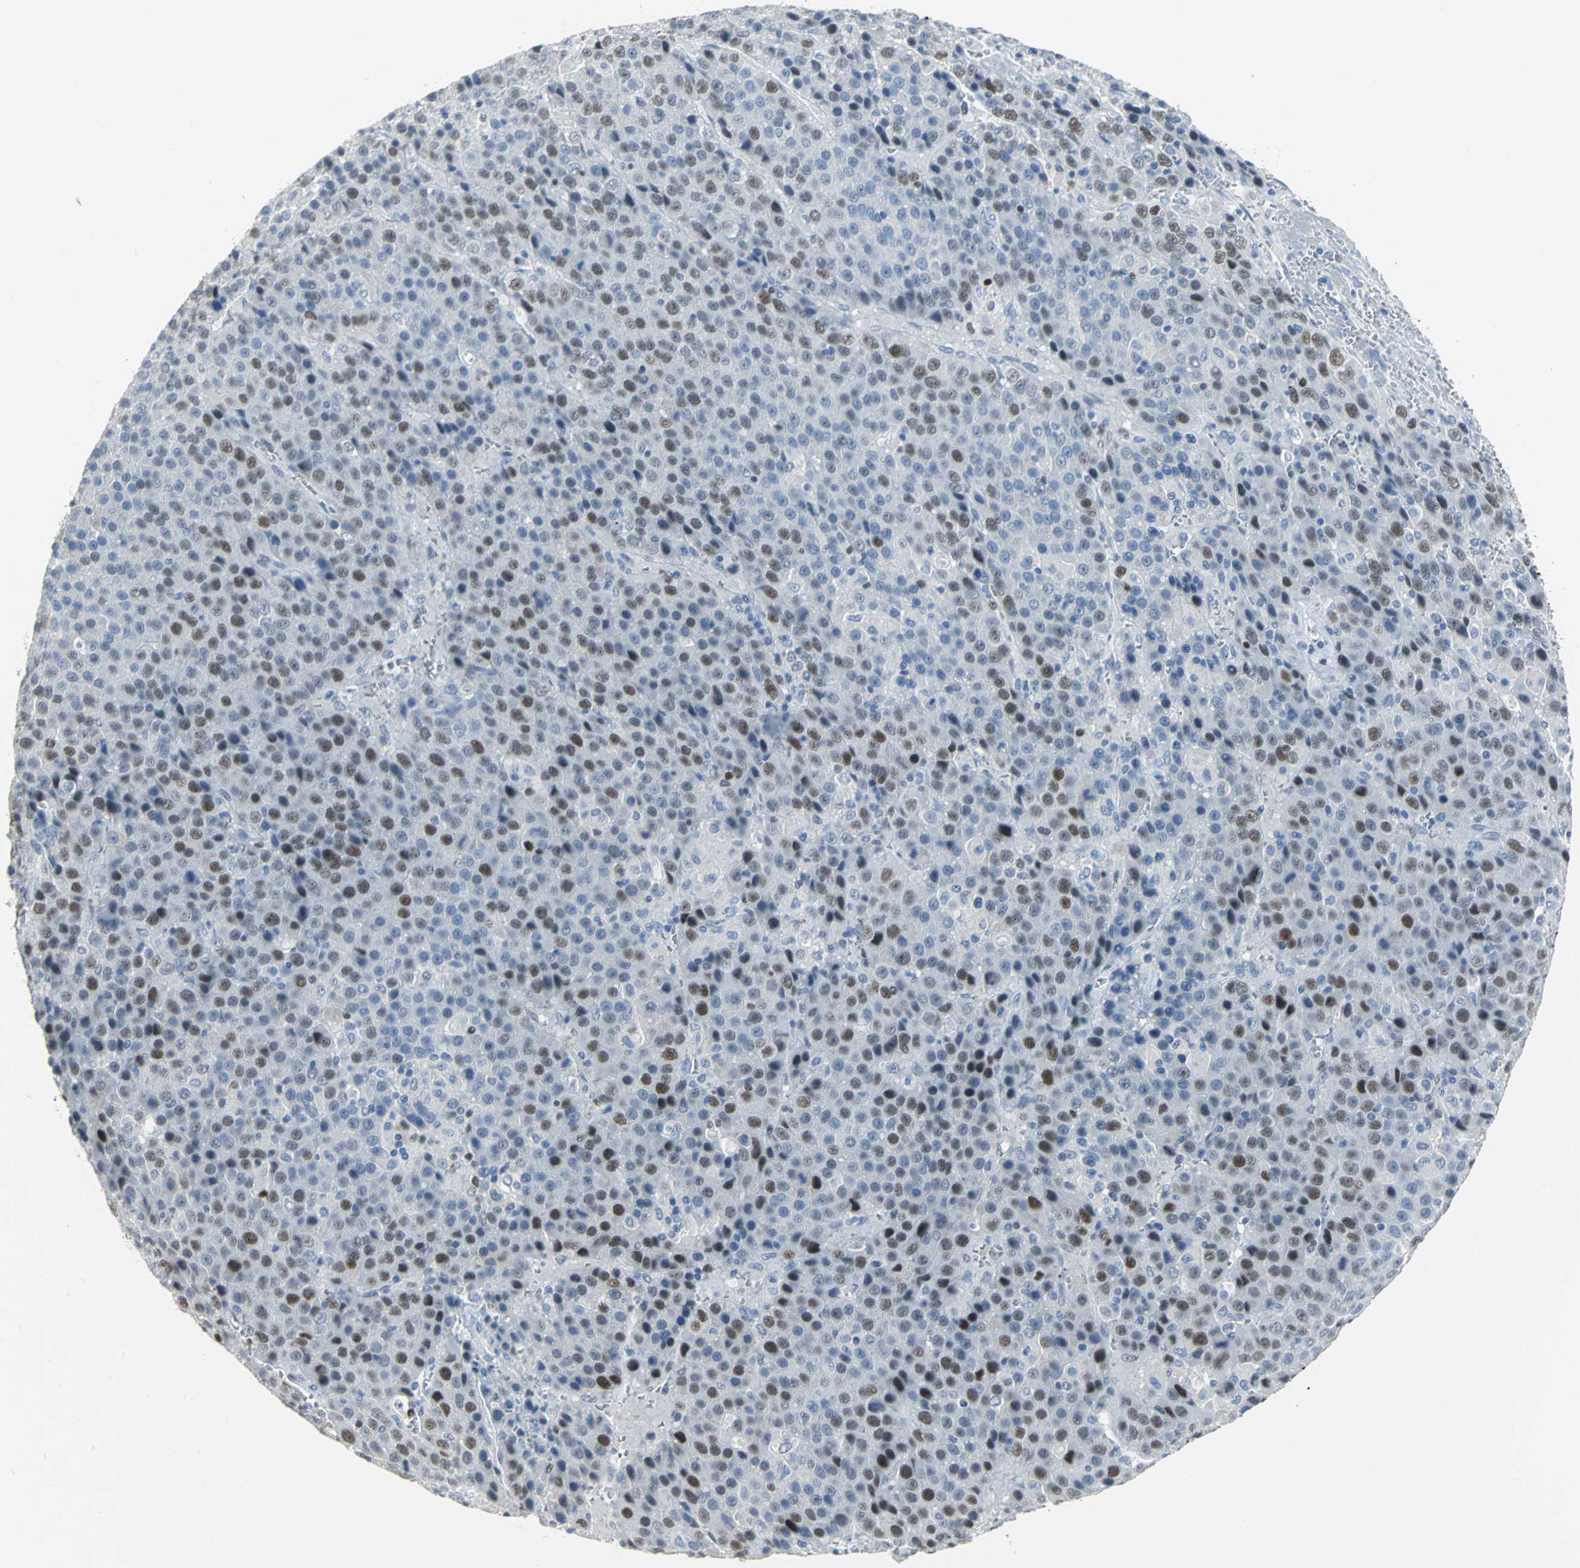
{"staining": {"intensity": "moderate", "quantity": "25%-75%", "location": "nuclear"}, "tissue": "liver cancer", "cell_type": "Tumor cells", "image_type": "cancer", "snomed": [{"axis": "morphology", "description": "Carcinoma, Hepatocellular, NOS"}, {"axis": "topography", "description": "Liver"}], "caption": "A medium amount of moderate nuclear positivity is seen in about 25%-75% of tumor cells in liver hepatocellular carcinoma tissue. (DAB (3,3'-diaminobenzidine) = brown stain, brightfield microscopy at high magnification).", "gene": "MCM3", "patient": {"sex": "female", "age": 53}}